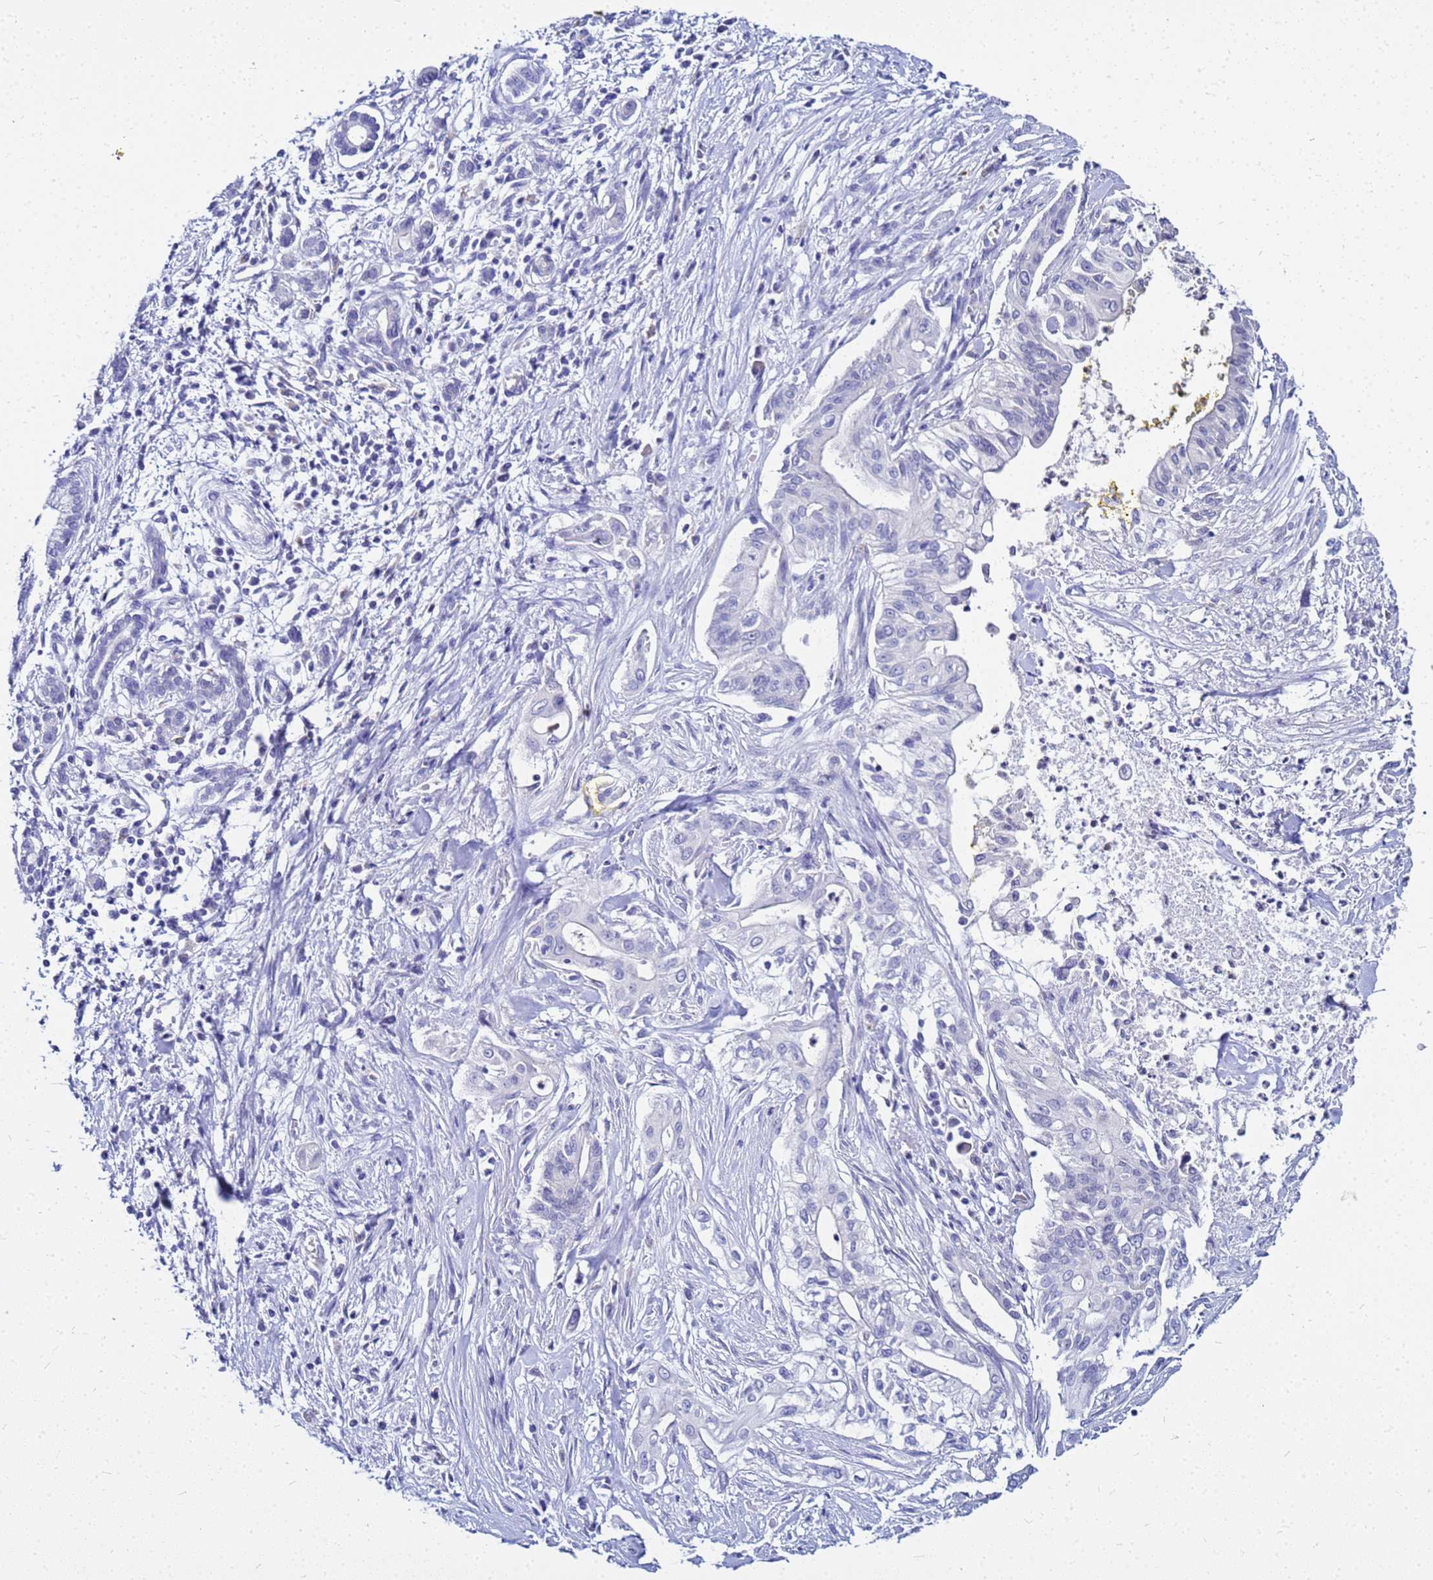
{"staining": {"intensity": "negative", "quantity": "none", "location": "none"}, "tissue": "pancreatic cancer", "cell_type": "Tumor cells", "image_type": "cancer", "snomed": [{"axis": "morphology", "description": "Adenocarcinoma, NOS"}, {"axis": "topography", "description": "Pancreas"}], "caption": "This is an immunohistochemistry histopathology image of pancreatic adenocarcinoma. There is no staining in tumor cells.", "gene": "CSTA", "patient": {"sex": "male", "age": 58}}